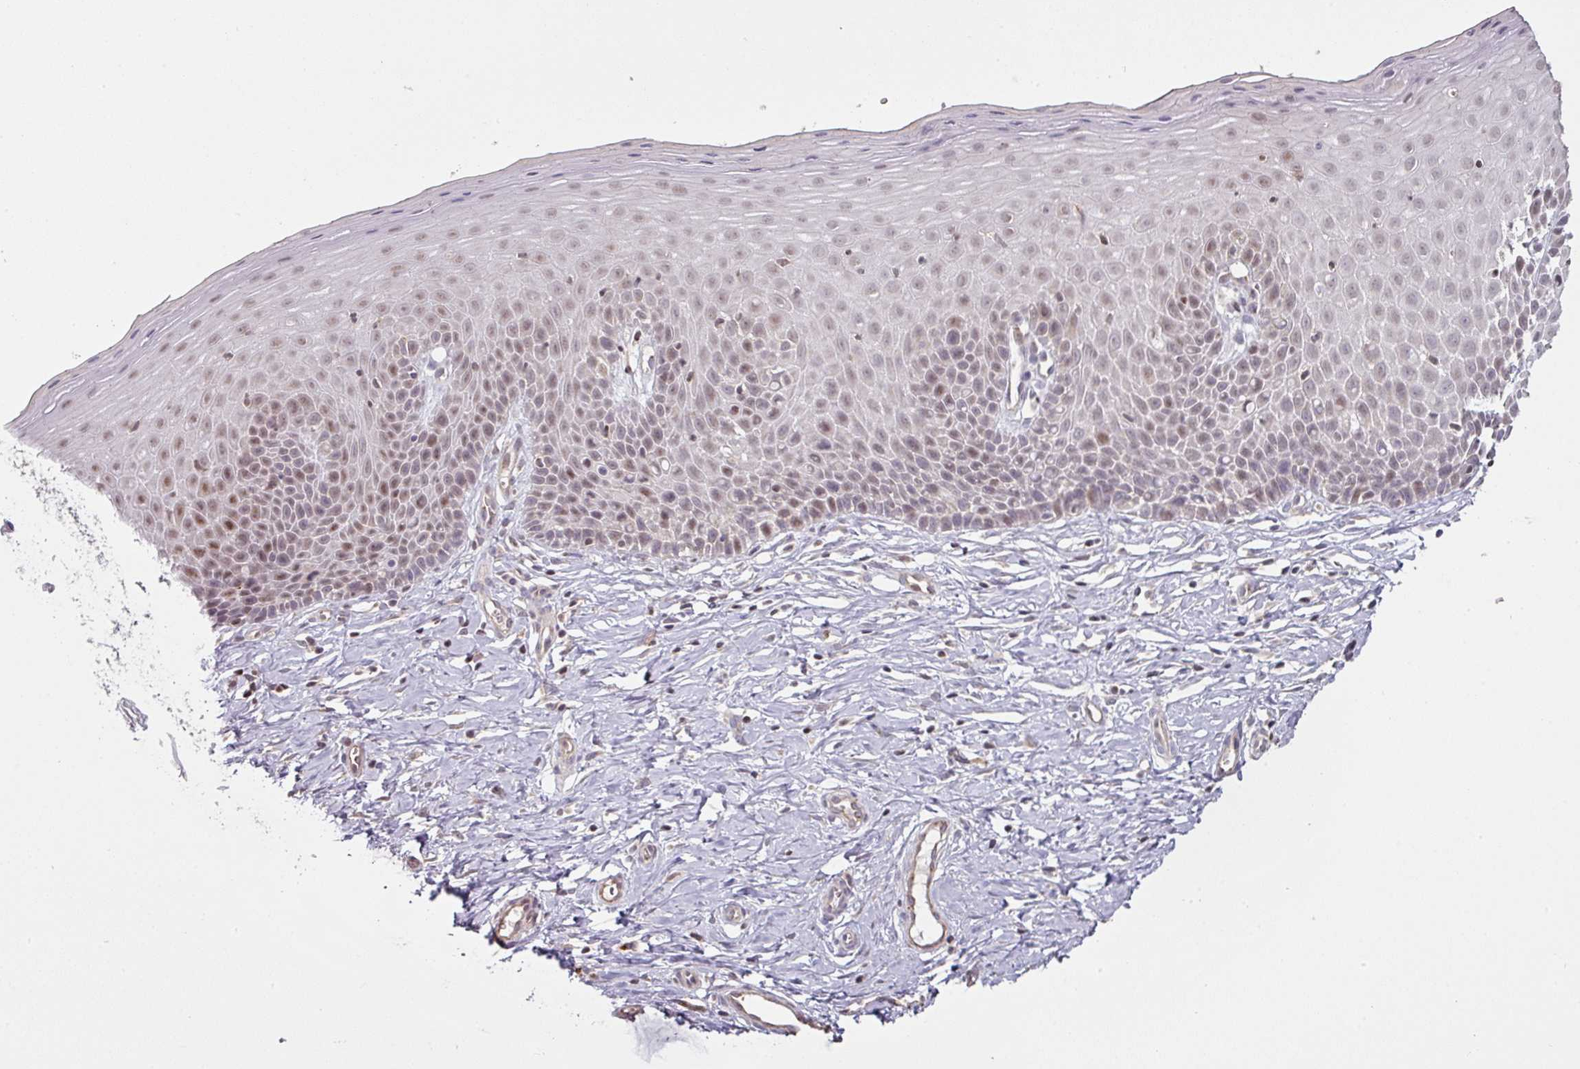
{"staining": {"intensity": "weak", "quantity": "25%-75%", "location": "cytoplasmic/membranous"}, "tissue": "cervix", "cell_type": "Glandular cells", "image_type": "normal", "snomed": [{"axis": "morphology", "description": "Normal tissue, NOS"}, {"axis": "topography", "description": "Cervix"}], "caption": "Immunohistochemical staining of unremarkable human cervix shows low levels of weak cytoplasmic/membranous expression in about 25%-75% of glandular cells.", "gene": "CXCR5", "patient": {"sex": "female", "age": 36}}